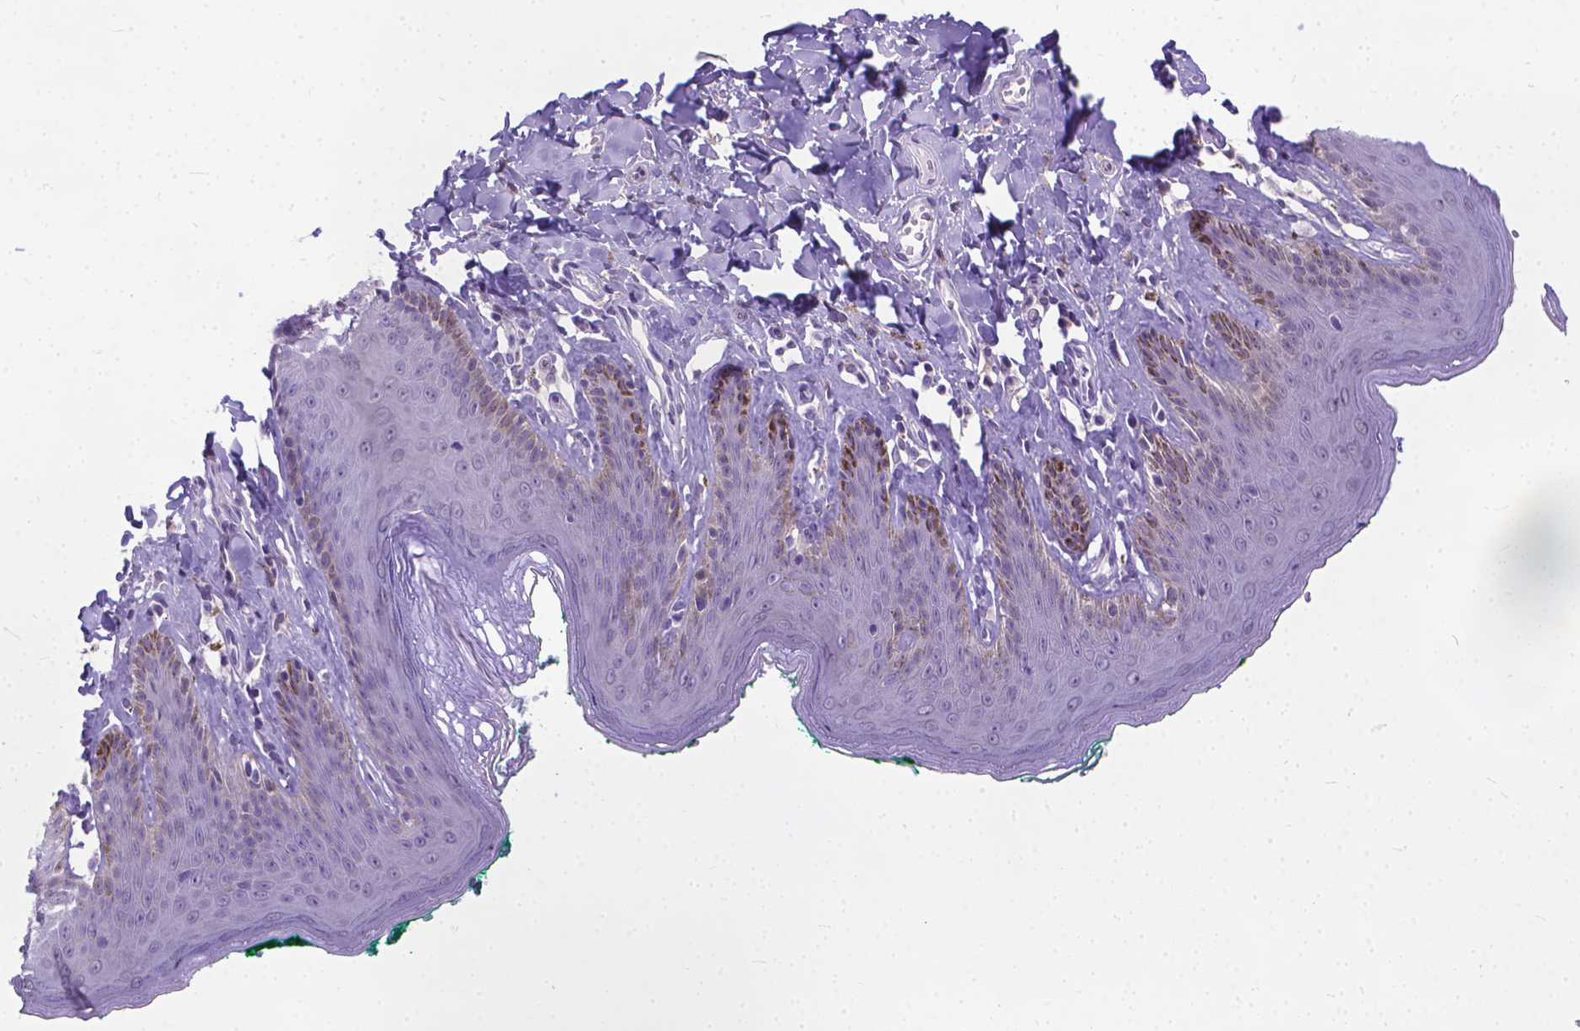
{"staining": {"intensity": "negative", "quantity": "none", "location": "none"}, "tissue": "skin", "cell_type": "Epidermal cells", "image_type": "normal", "snomed": [{"axis": "morphology", "description": "Normal tissue, NOS"}, {"axis": "topography", "description": "Vulva"}, {"axis": "topography", "description": "Peripheral nerve tissue"}], "caption": "IHC micrograph of benign skin: human skin stained with DAB (3,3'-diaminobenzidine) displays no significant protein staining in epidermal cells. Nuclei are stained in blue.", "gene": "TTLL6", "patient": {"sex": "female", "age": 66}}